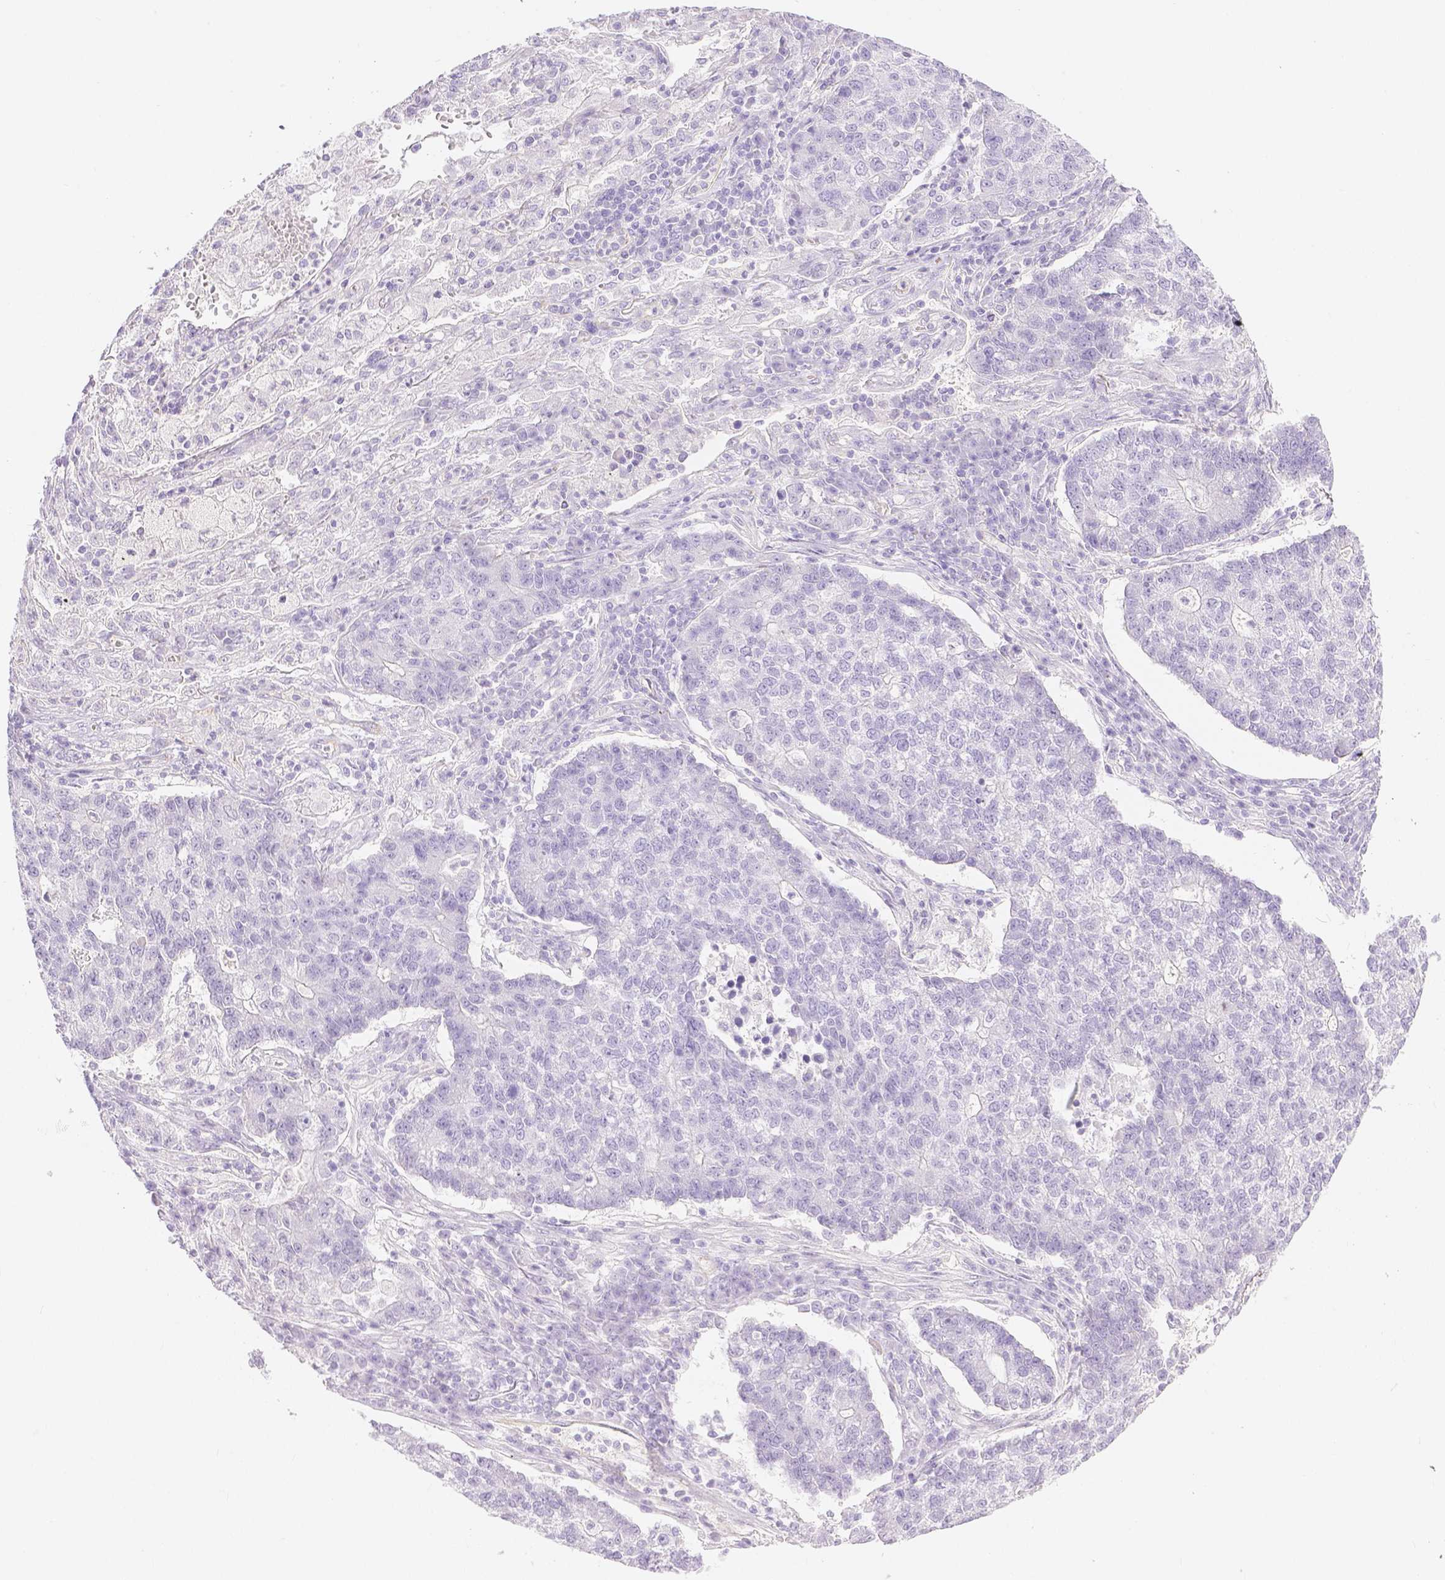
{"staining": {"intensity": "negative", "quantity": "none", "location": "none"}, "tissue": "lung cancer", "cell_type": "Tumor cells", "image_type": "cancer", "snomed": [{"axis": "morphology", "description": "Adenocarcinoma, NOS"}, {"axis": "topography", "description": "Lung"}], "caption": "DAB (3,3'-diaminobenzidine) immunohistochemical staining of human lung cancer displays no significant expression in tumor cells.", "gene": "SLC27A5", "patient": {"sex": "male", "age": 57}}